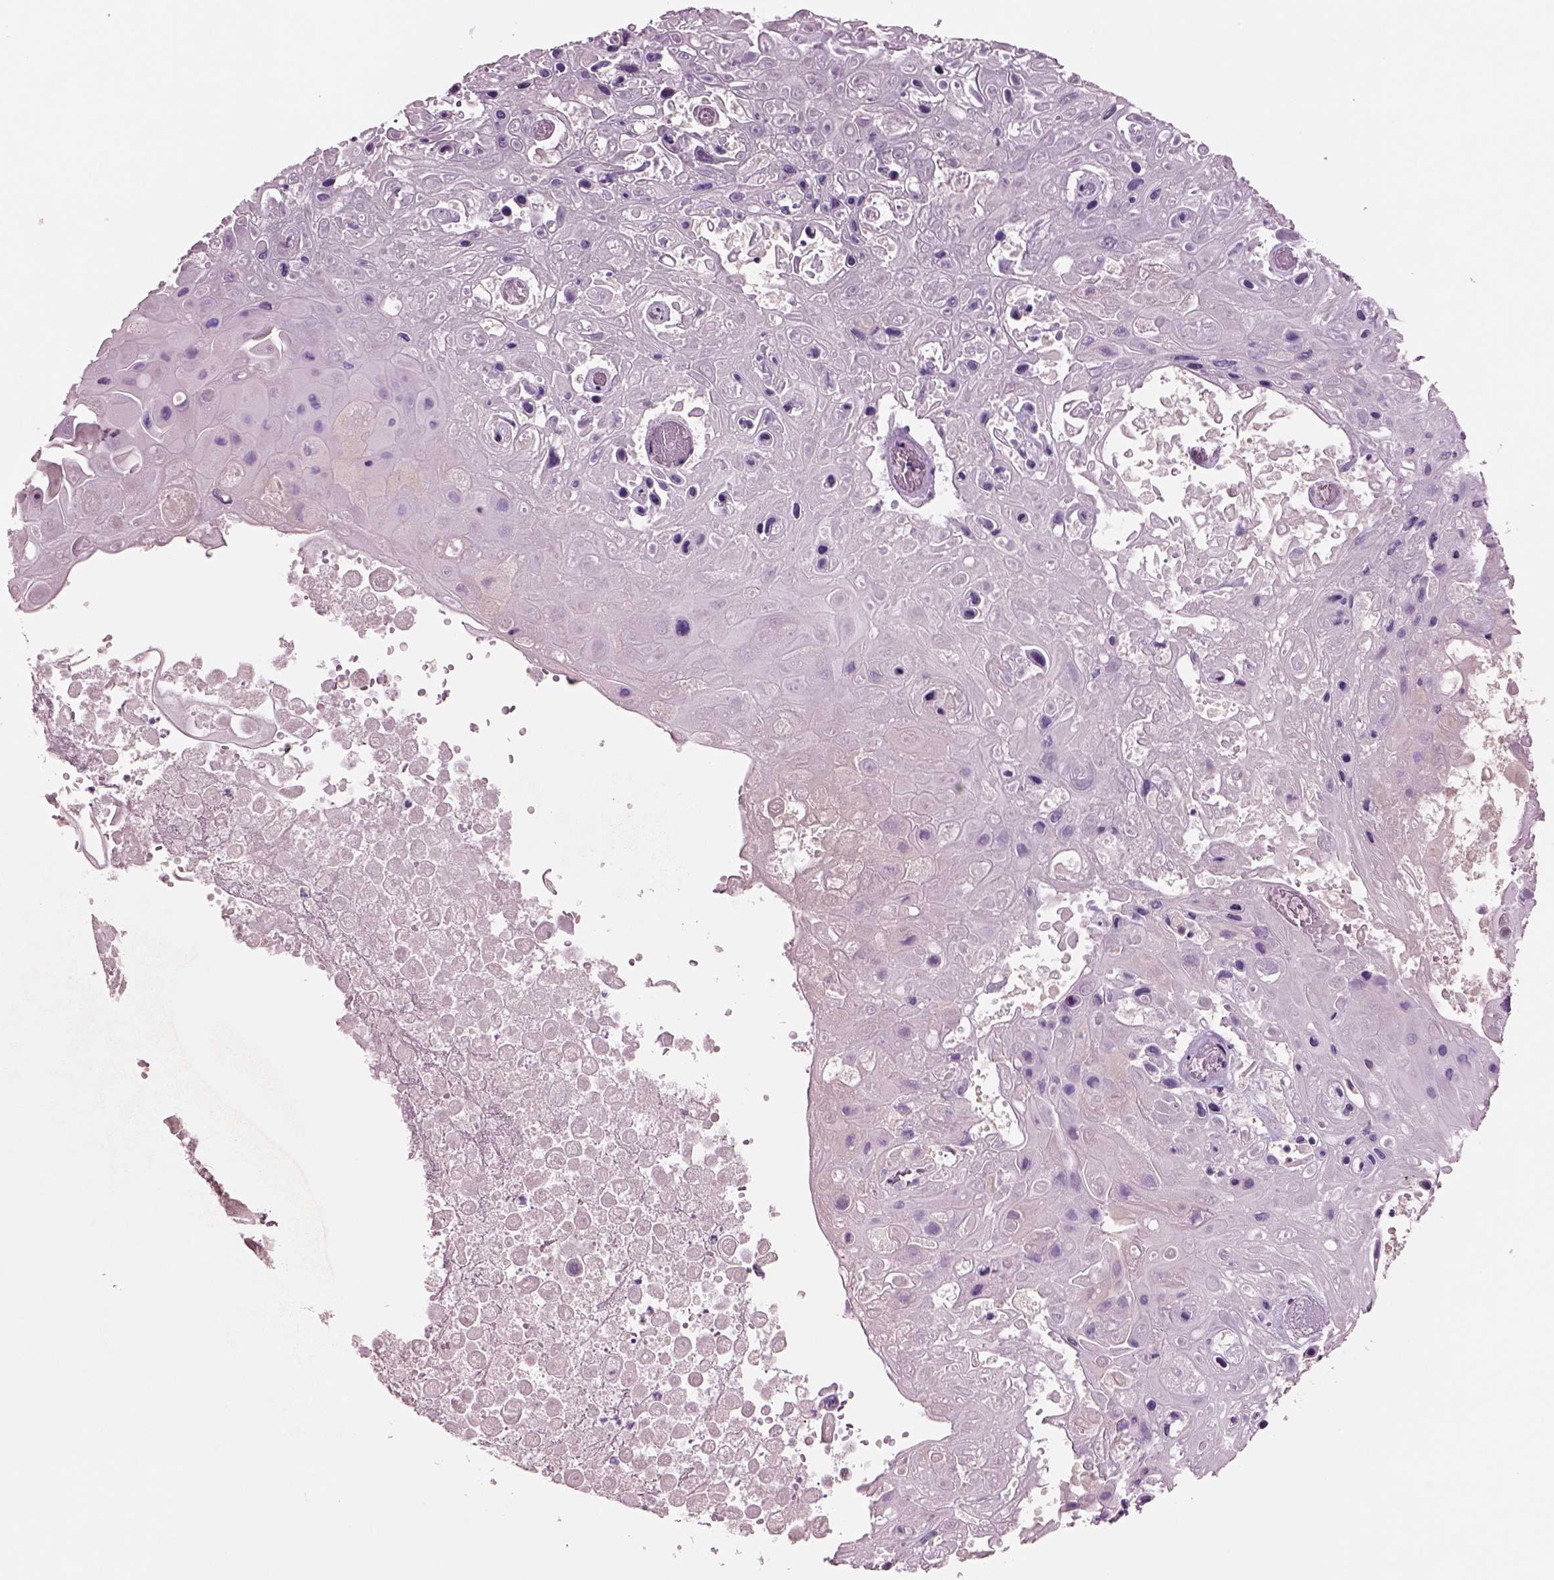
{"staining": {"intensity": "negative", "quantity": "none", "location": "none"}, "tissue": "skin cancer", "cell_type": "Tumor cells", "image_type": "cancer", "snomed": [{"axis": "morphology", "description": "Squamous cell carcinoma, NOS"}, {"axis": "topography", "description": "Skin"}], "caption": "DAB immunohistochemical staining of human skin cancer reveals no significant staining in tumor cells.", "gene": "SEPHS1", "patient": {"sex": "male", "age": 82}}